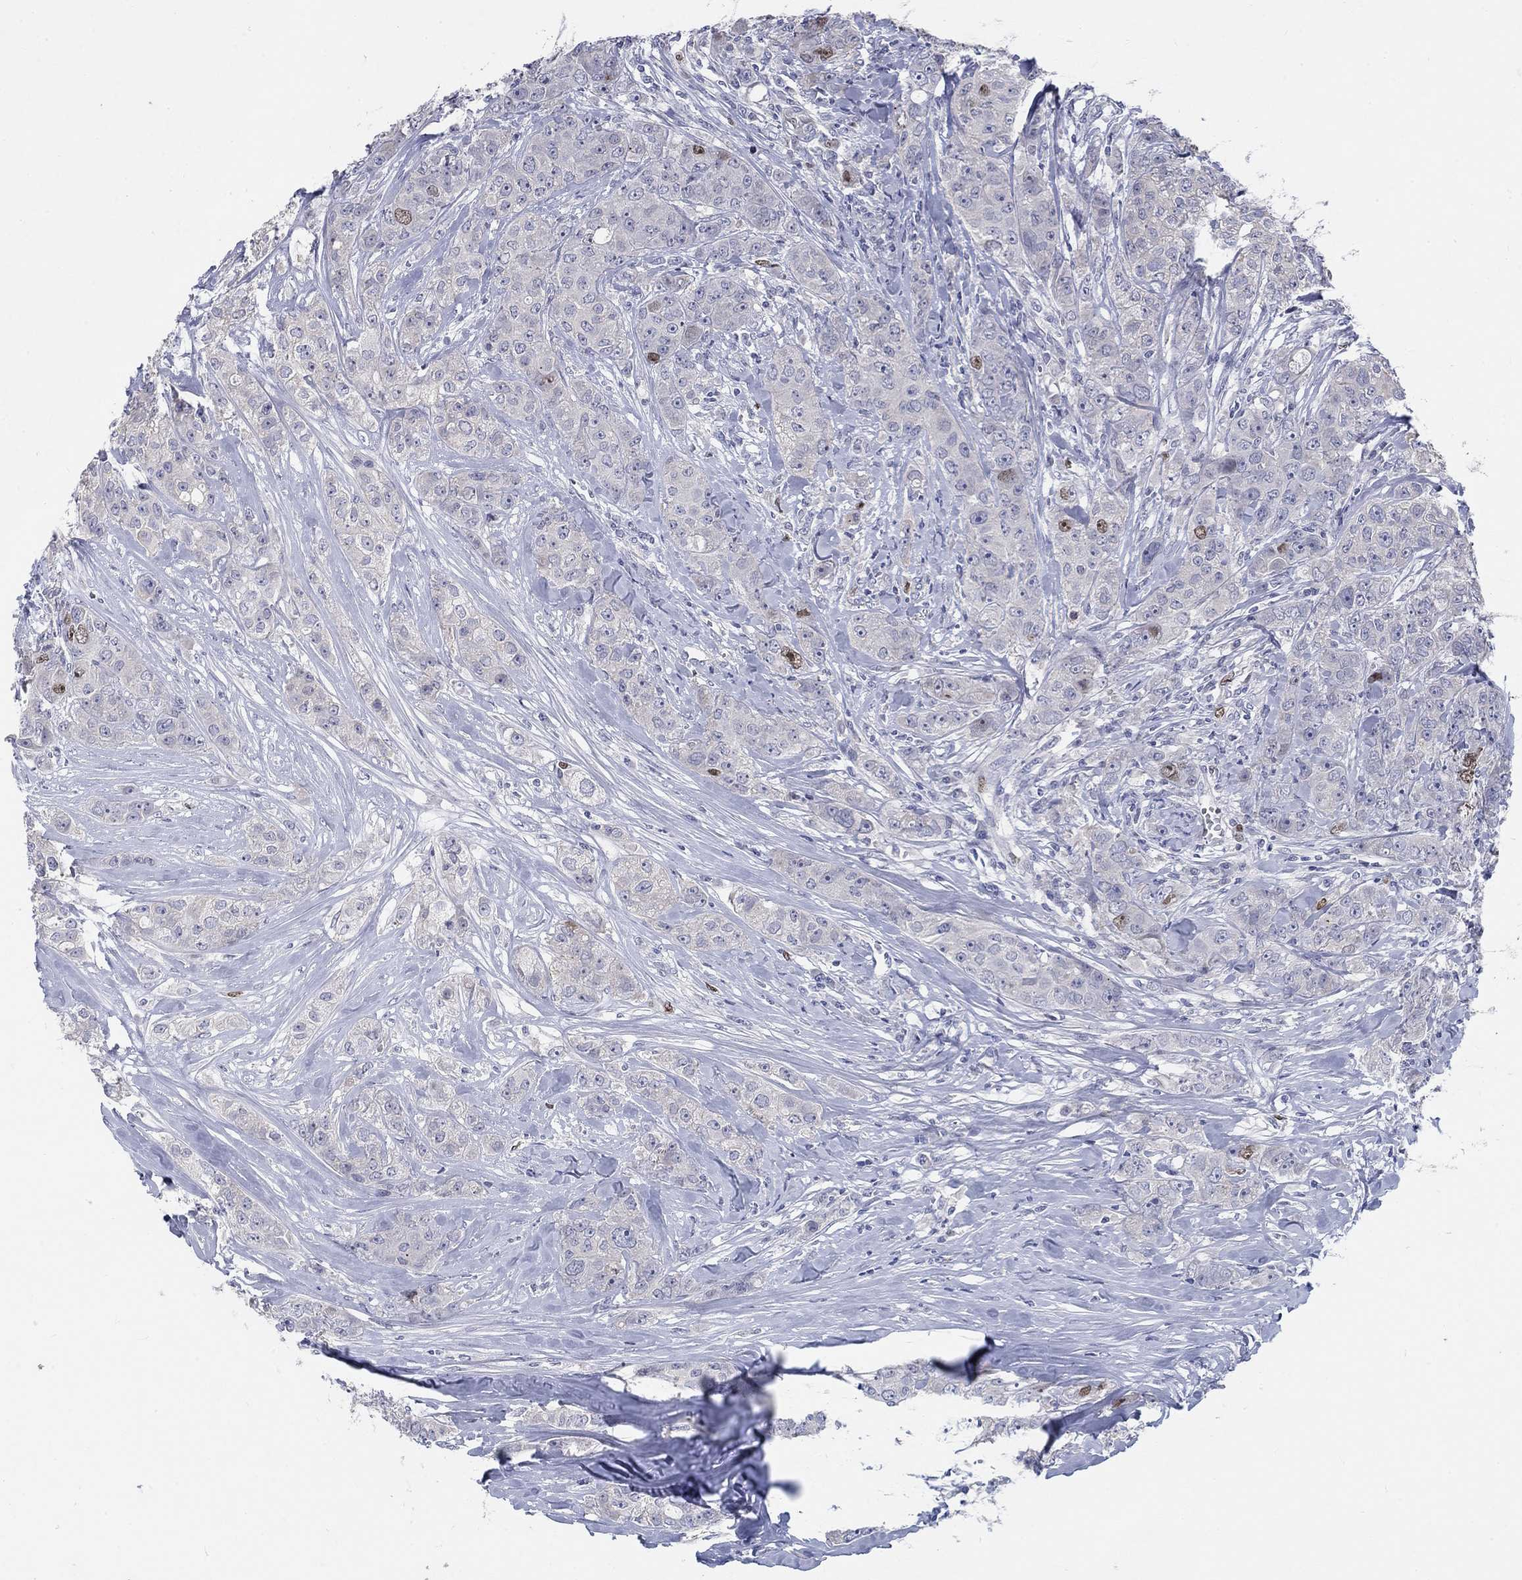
{"staining": {"intensity": "strong", "quantity": "<25%", "location": "nuclear"}, "tissue": "breast cancer", "cell_type": "Tumor cells", "image_type": "cancer", "snomed": [{"axis": "morphology", "description": "Duct carcinoma"}, {"axis": "topography", "description": "Breast"}], "caption": "A micrograph showing strong nuclear staining in approximately <25% of tumor cells in breast cancer (intraductal carcinoma), as visualized by brown immunohistochemical staining.", "gene": "PRC1", "patient": {"sex": "female", "age": 43}}